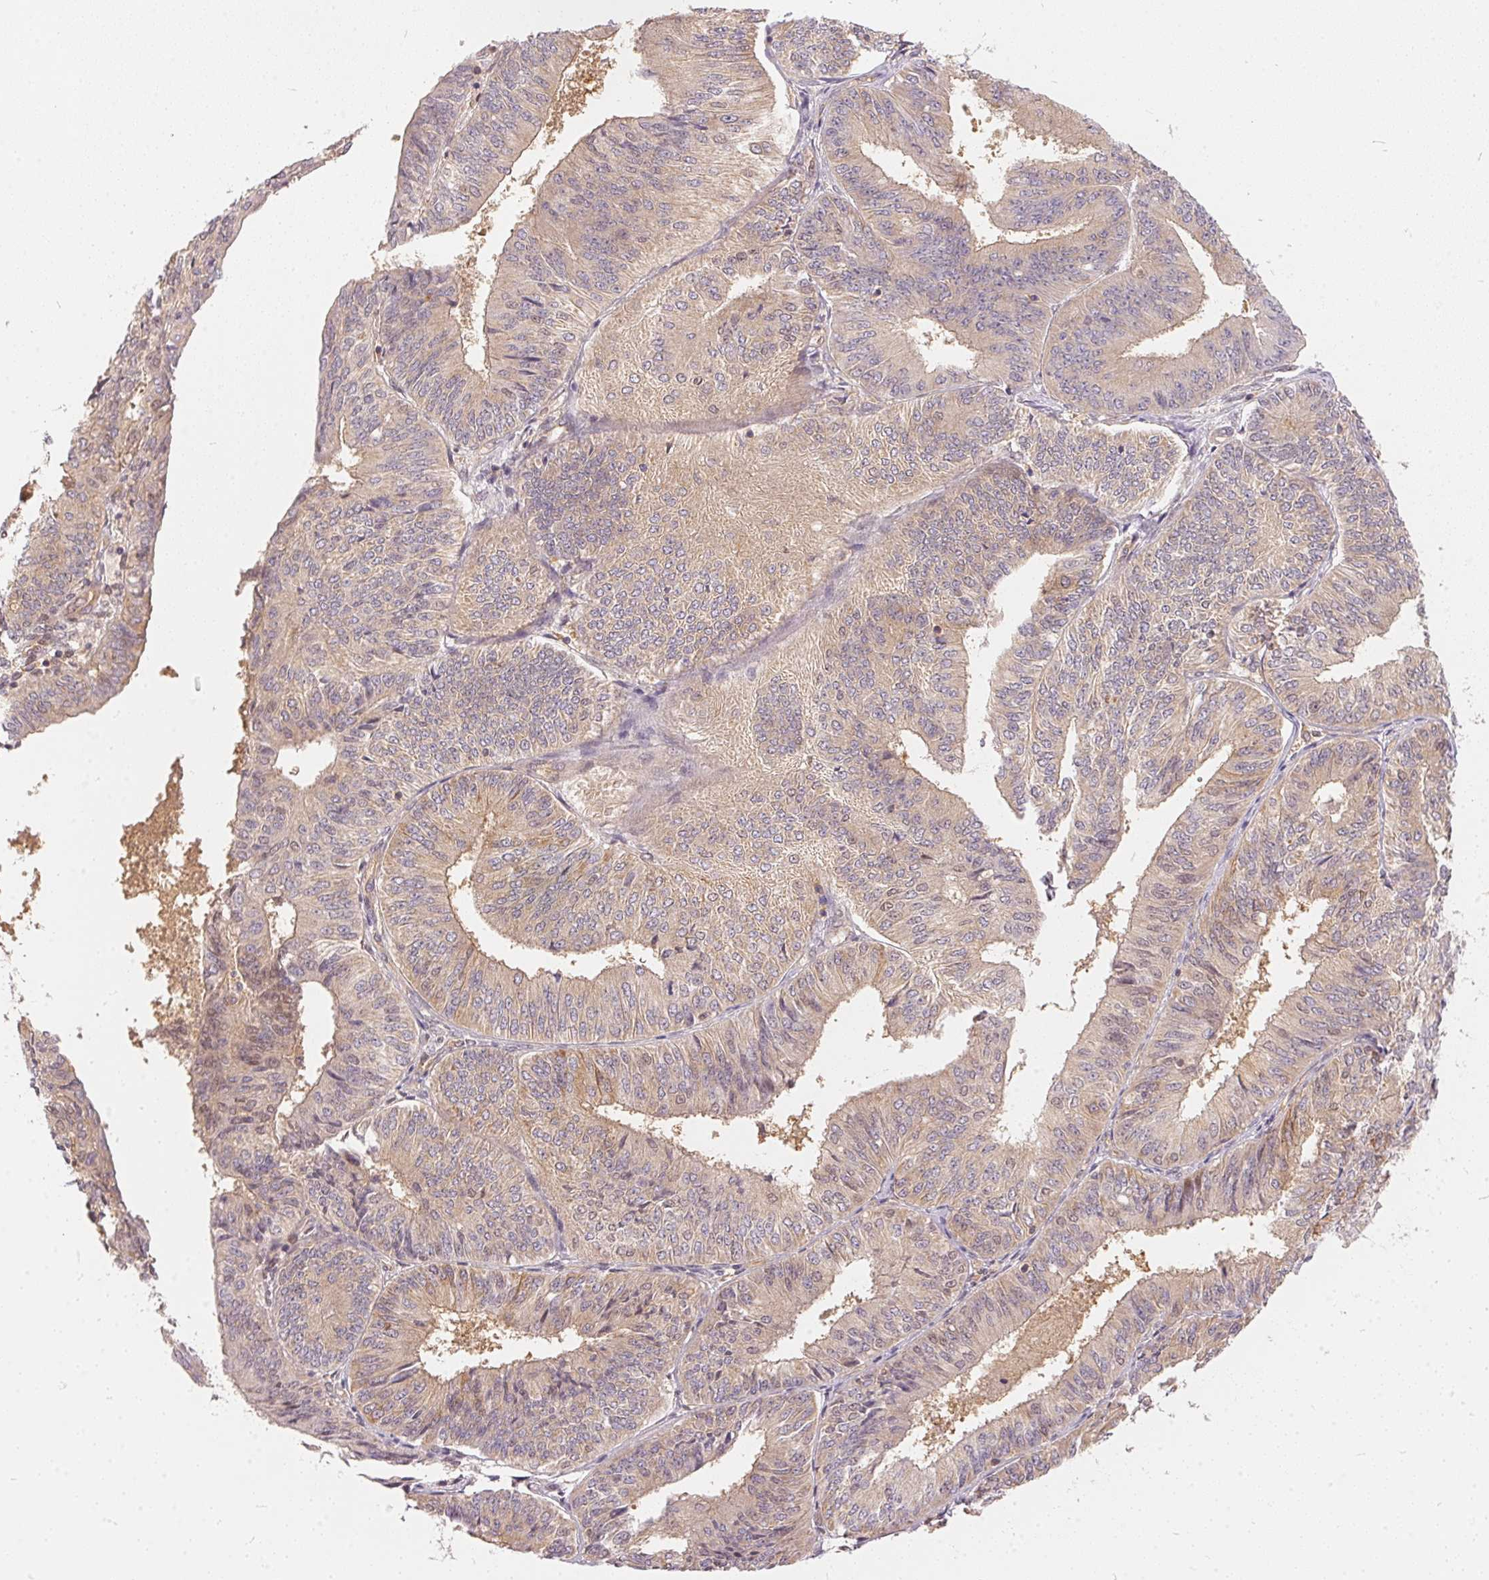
{"staining": {"intensity": "weak", "quantity": ">75%", "location": "cytoplasmic/membranous"}, "tissue": "endometrial cancer", "cell_type": "Tumor cells", "image_type": "cancer", "snomed": [{"axis": "morphology", "description": "Adenocarcinoma, NOS"}, {"axis": "topography", "description": "Endometrium"}], "caption": "Weak cytoplasmic/membranous protein positivity is identified in approximately >75% of tumor cells in endometrial cancer.", "gene": "BLMH", "patient": {"sex": "female", "age": 58}}